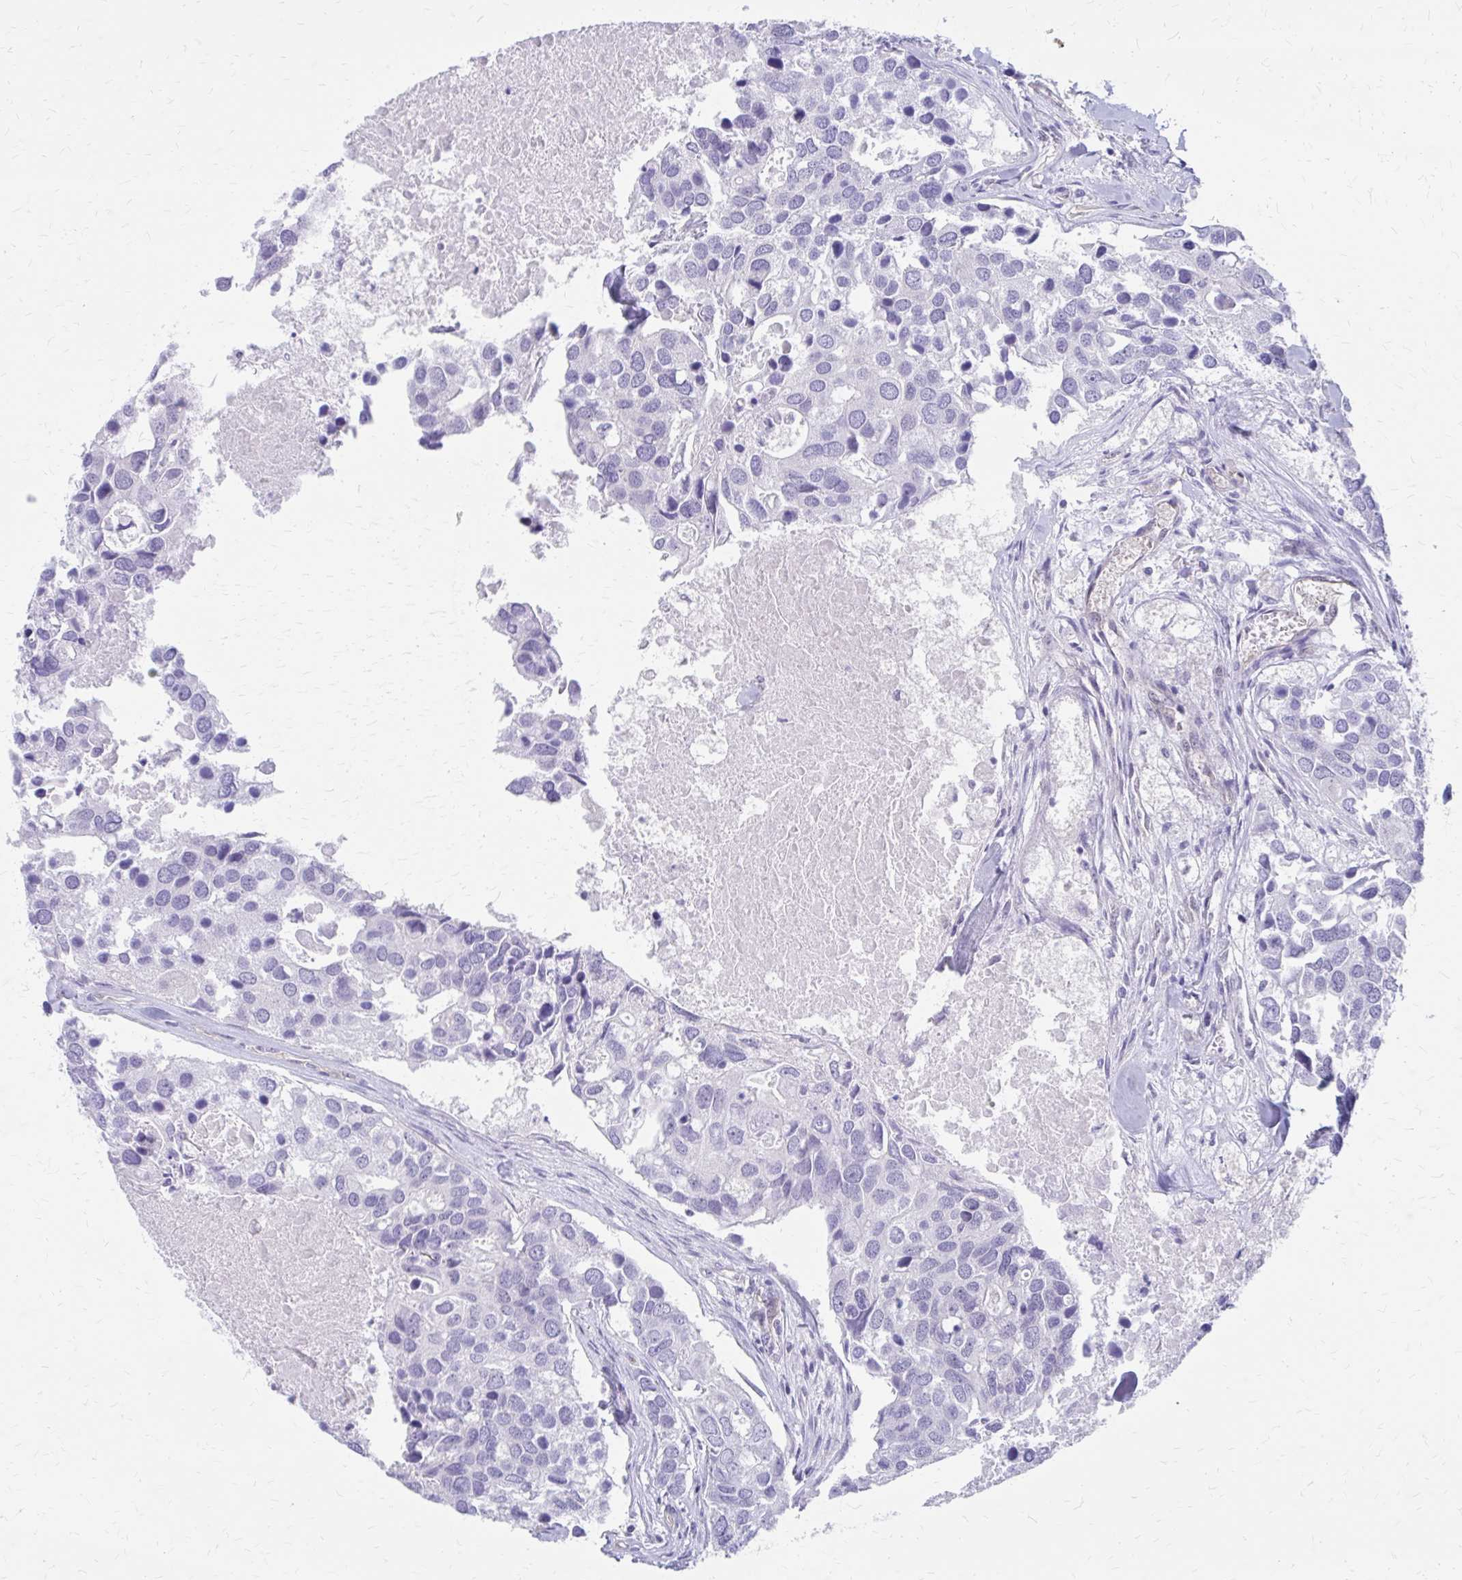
{"staining": {"intensity": "negative", "quantity": "none", "location": "none"}, "tissue": "breast cancer", "cell_type": "Tumor cells", "image_type": "cancer", "snomed": [{"axis": "morphology", "description": "Duct carcinoma"}, {"axis": "topography", "description": "Breast"}], "caption": "High power microscopy image of an immunohistochemistry photomicrograph of intraductal carcinoma (breast), revealing no significant expression in tumor cells. (Brightfield microscopy of DAB immunohistochemistry at high magnification).", "gene": "CLIC2", "patient": {"sex": "female", "age": 83}}